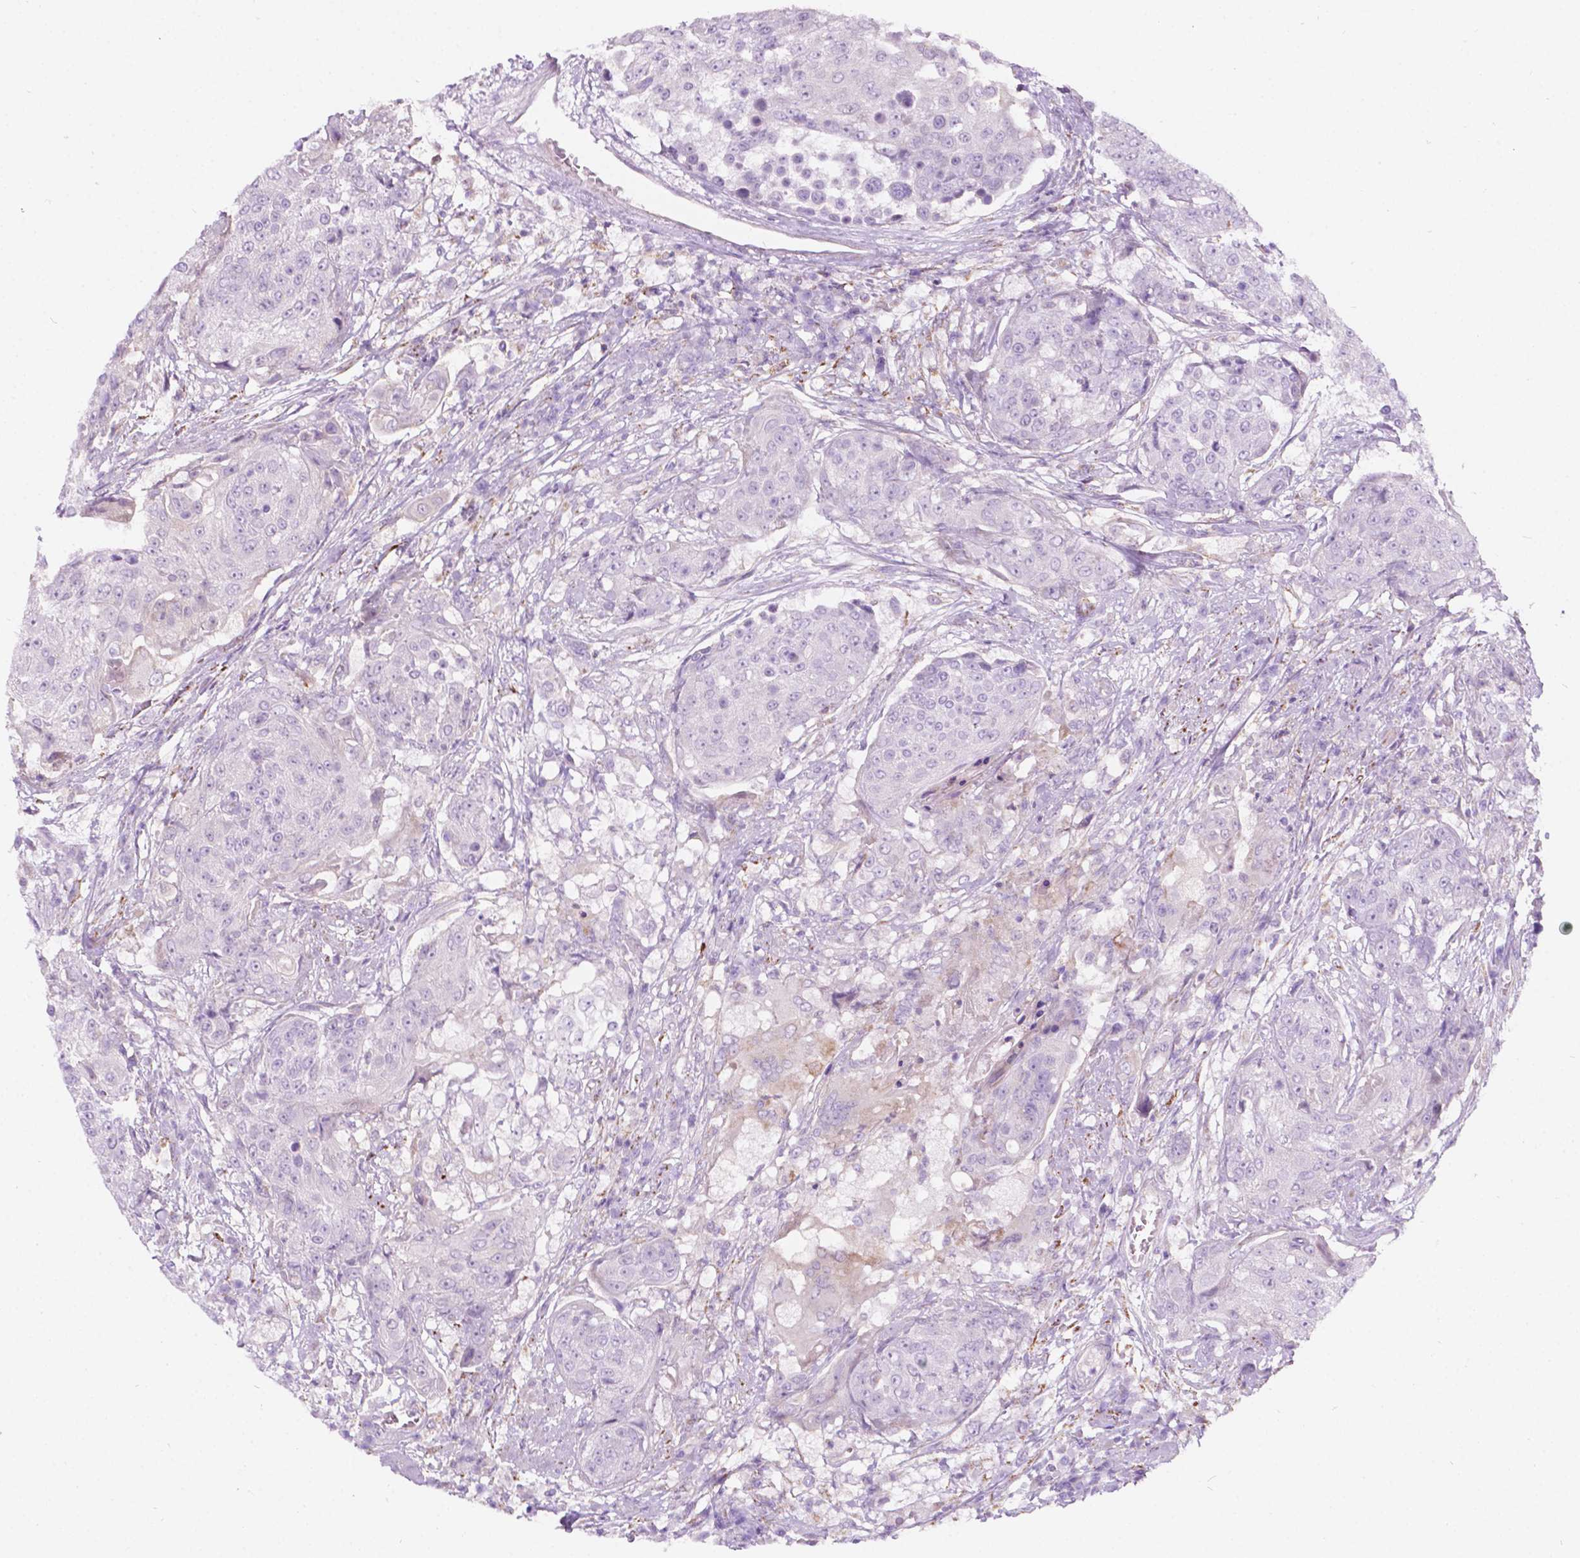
{"staining": {"intensity": "negative", "quantity": "none", "location": "none"}, "tissue": "urothelial cancer", "cell_type": "Tumor cells", "image_type": "cancer", "snomed": [{"axis": "morphology", "description": "Urothelial carcinoma, High grade"}, {"axis": "topography", "description": "Urinary bladder"}], "caption": "Urothelial cancer was stained to show a protein in brown. There is no significant staining in tumor cells.", "gene": "NOS1AP", "patient": {"sex": "female", "age": 63}}